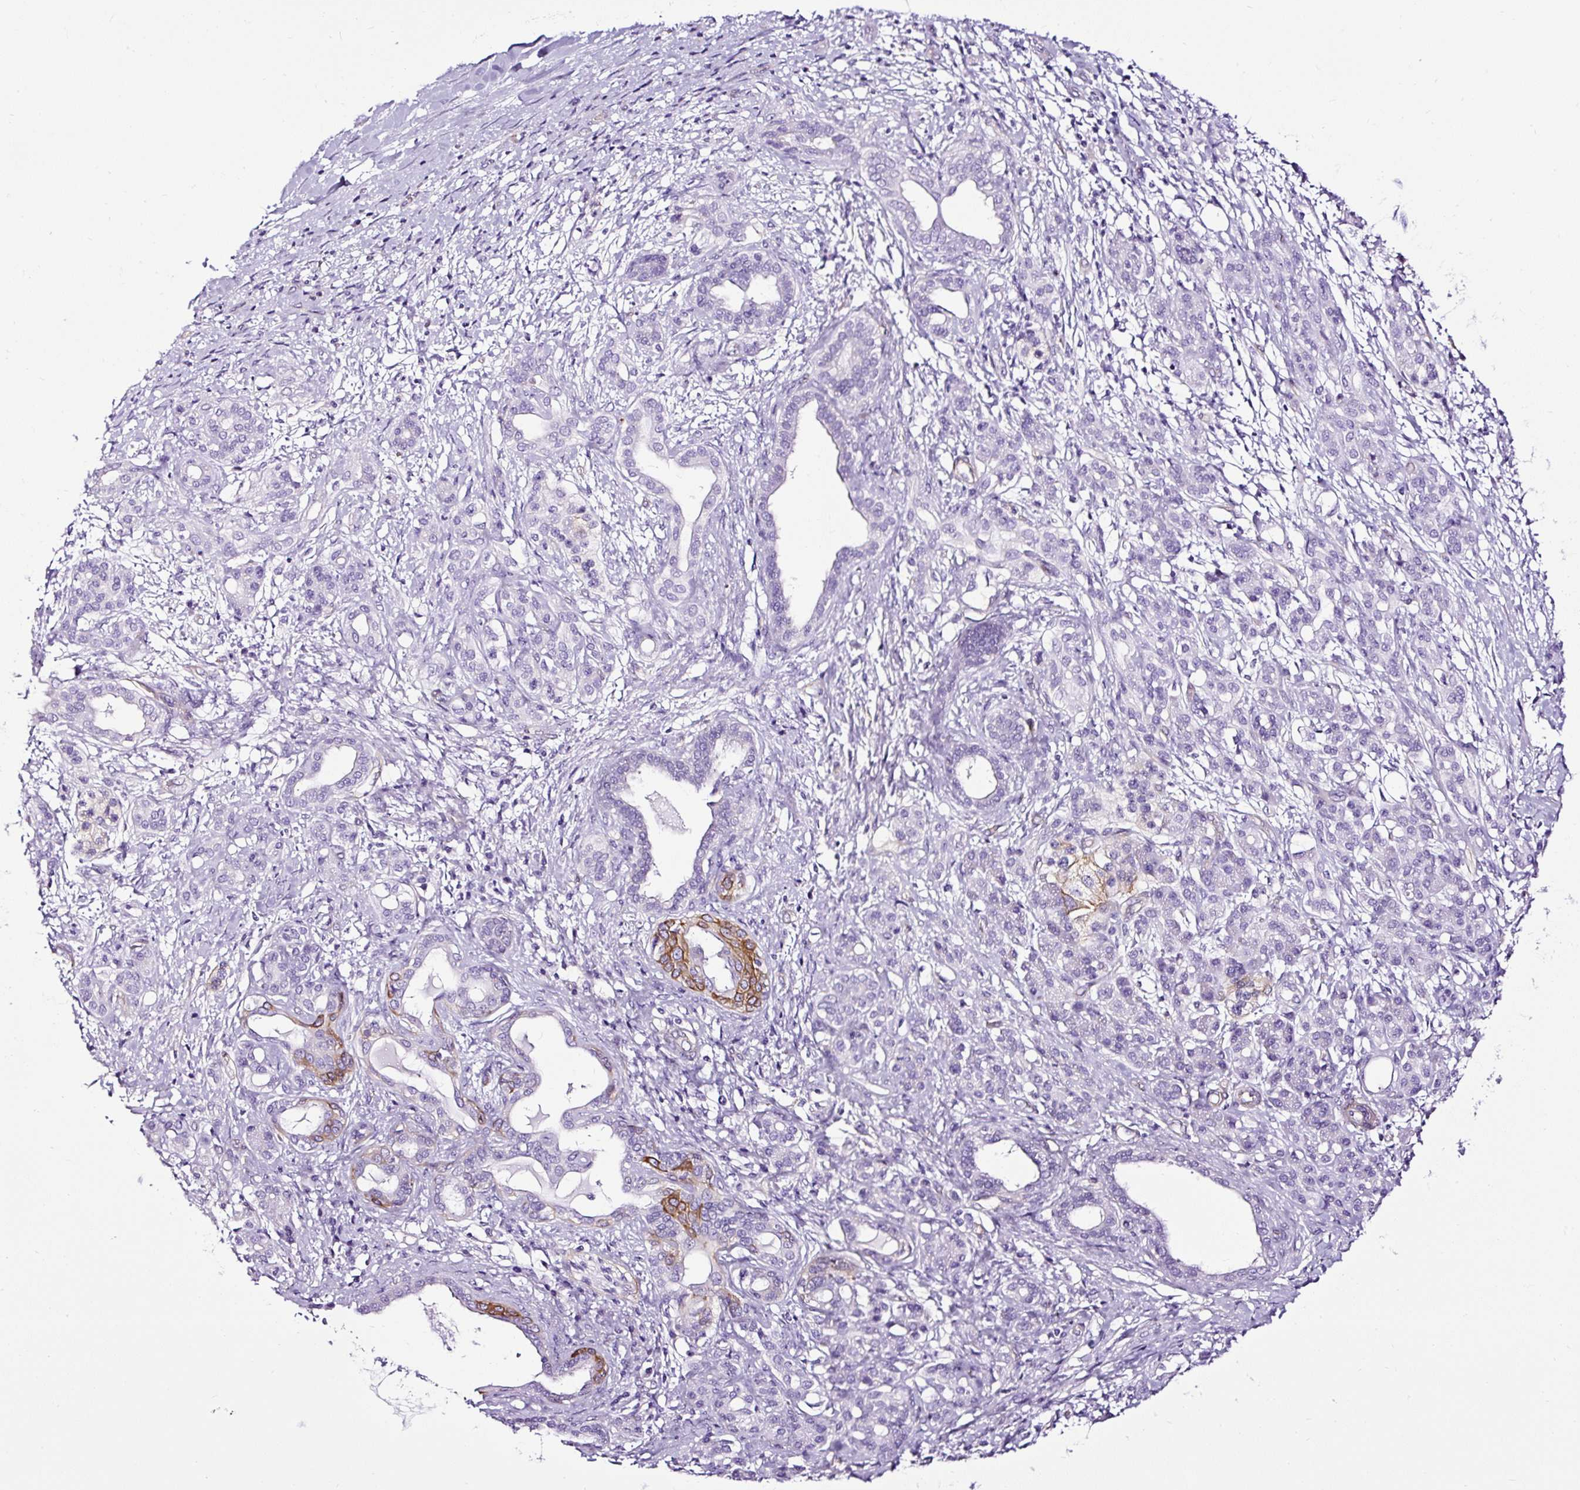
{"staining": {"intensity": "moderate", "quantity": "<25%", "location": "cytoplasmic/membranous"}, "tissue": "pancreatic cancer", "cell_type": "Tumor cells", "image_type": "cancer", "snomed": [{"axis": "morphology", "description": "Adenocarcinoma, NOS"}, {"axis": "topography", "description": "Pancreas"}], "caption": "Adenocarcinoma (pancreatic) stained with DAB IHC displays low levels of moderate cytoplasmic/membranous expression in about <25% of tumor cells.", "gene": "SLC7A8", "patient": {"sex": "female", "age": 55}}